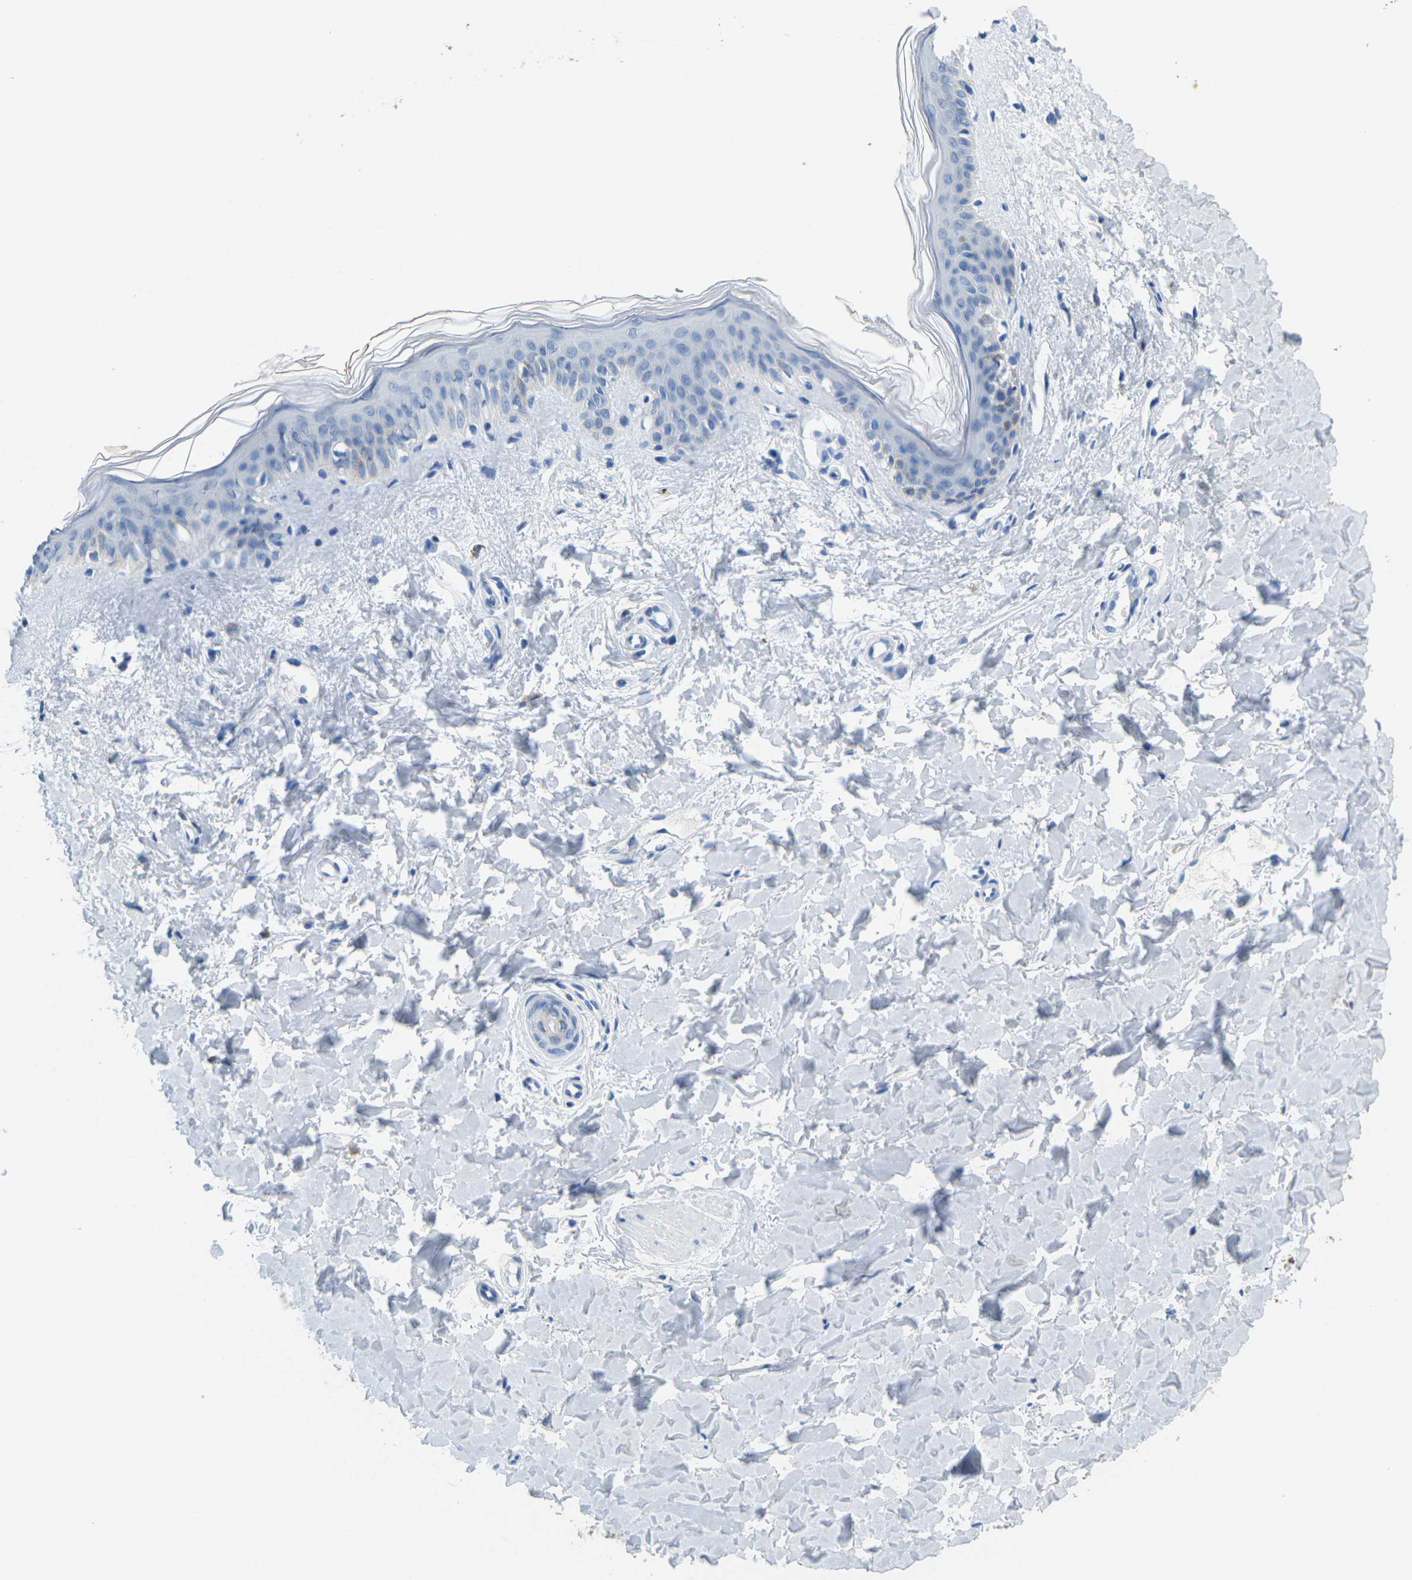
{"staining": {"intensity": "negative", "quantity": "none", "location": "none"}, "tissue": "skin", "cell_type": "Fibroblasts", "image_type": "normal", "snomed": [{"axis": "morphology", "description": "Normal tissue, NOS"}, {"axis": "topography", "description": "Skin"}], "caption": "Photomicrograph shows no significant protein positivity in fibroblasts of normal skin. (Stains: DAB (3,3'-diaminobenzidine) immunohistochemistry with hematoxylin counter stain, Microscopy: brightfield microscopy at high magnification).", "gene": "FAM3D", "patient": {"sex": "female", "age": 41}}